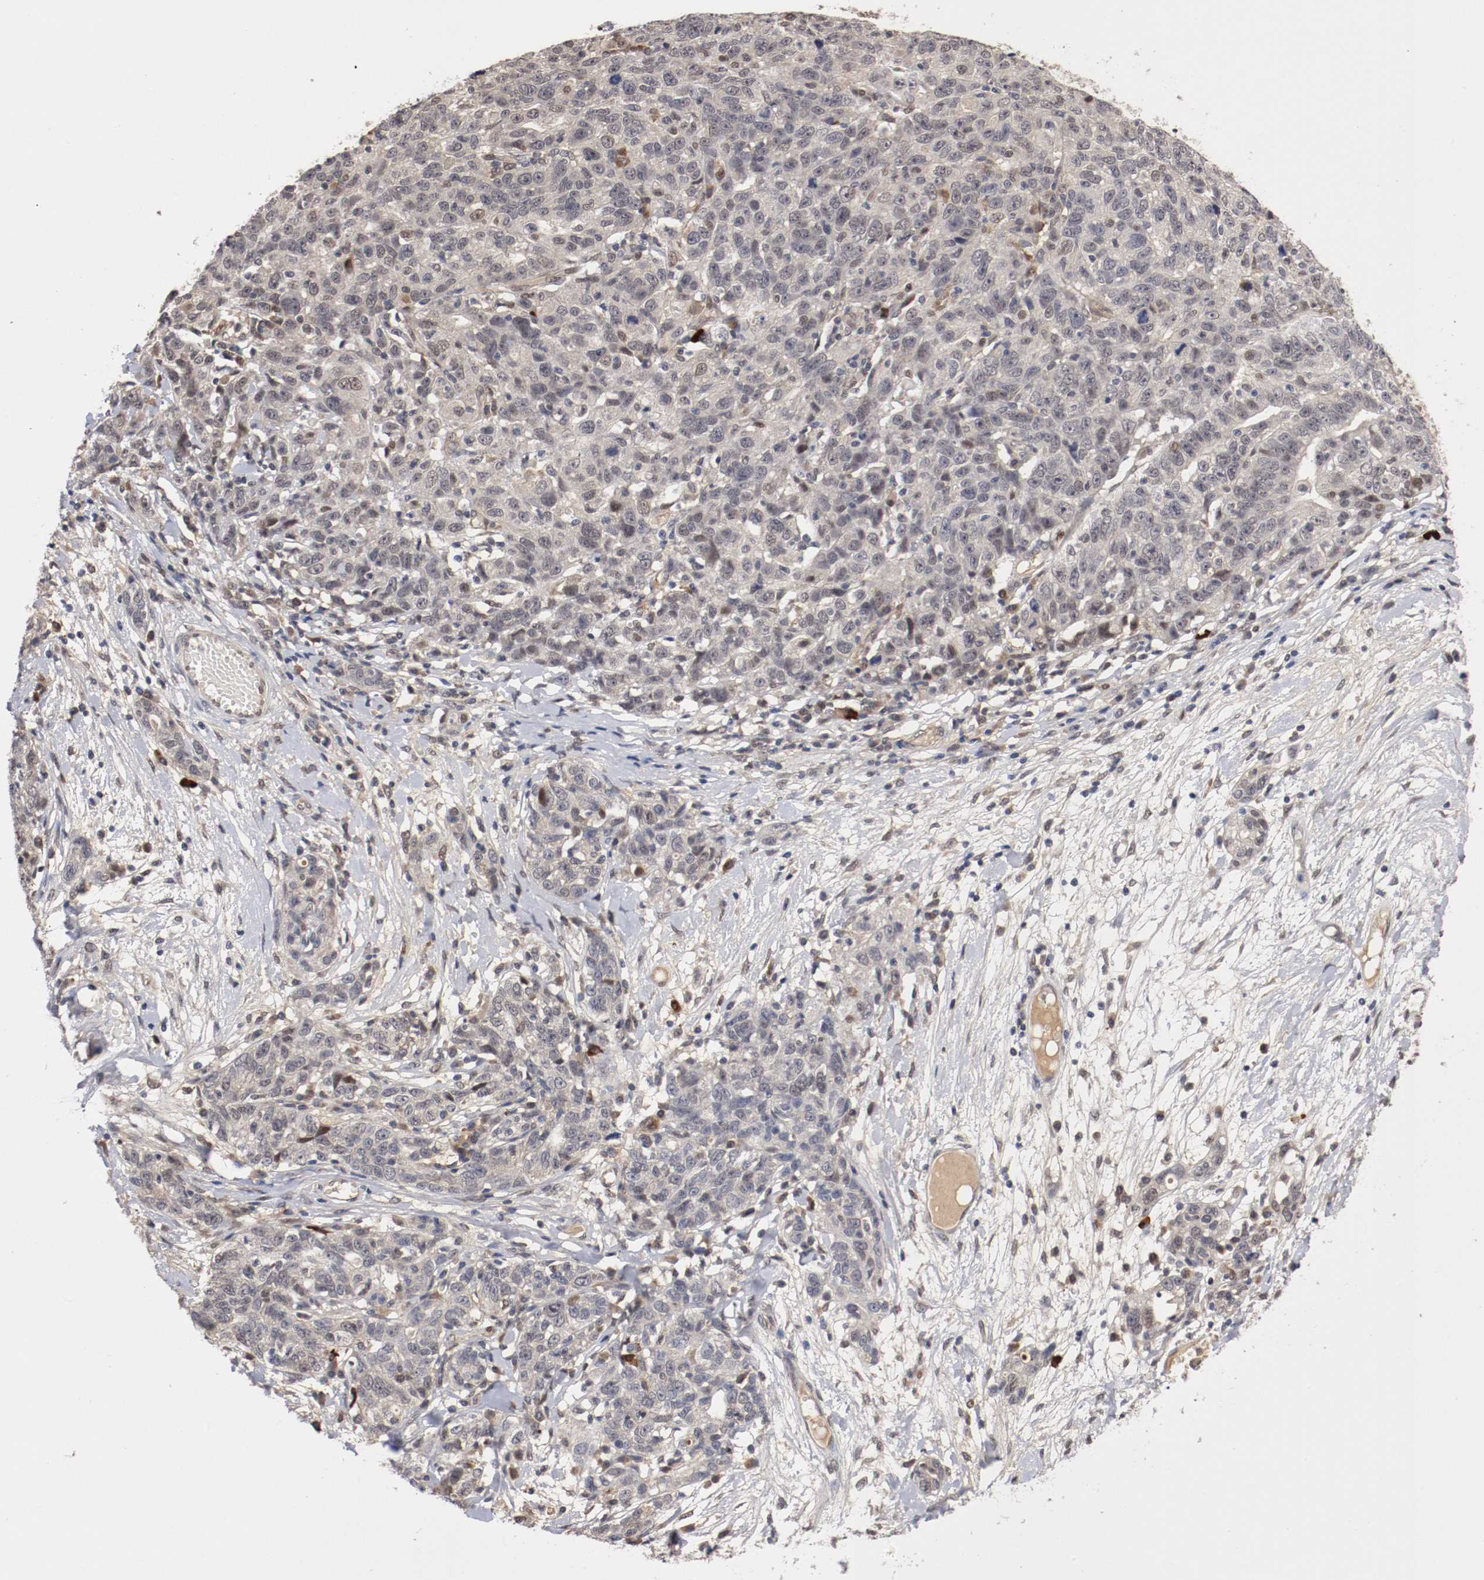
{"staining": {"intensity": "weak", "quantity": "<25%", "location": "cytoplasmic/membranous"}, "tissue": "ovarian cancer", "cell_type": "Tumor cells", "image_type": "cancer", "snomed": [{"axis": "morphology", "description": "Cystadenocarcinoma, serous, NOS"}, {"axis": "topography", "description": "Ovary"}], "caption": "IHC photomicrograph of ovarian cancer (serous cystadenocarcinoma) stained for a protein (brown), which exhibits no positivity in tumor cells.", "gene": "DNMT3B", "patient": {"sex": "female", "age": 71}}